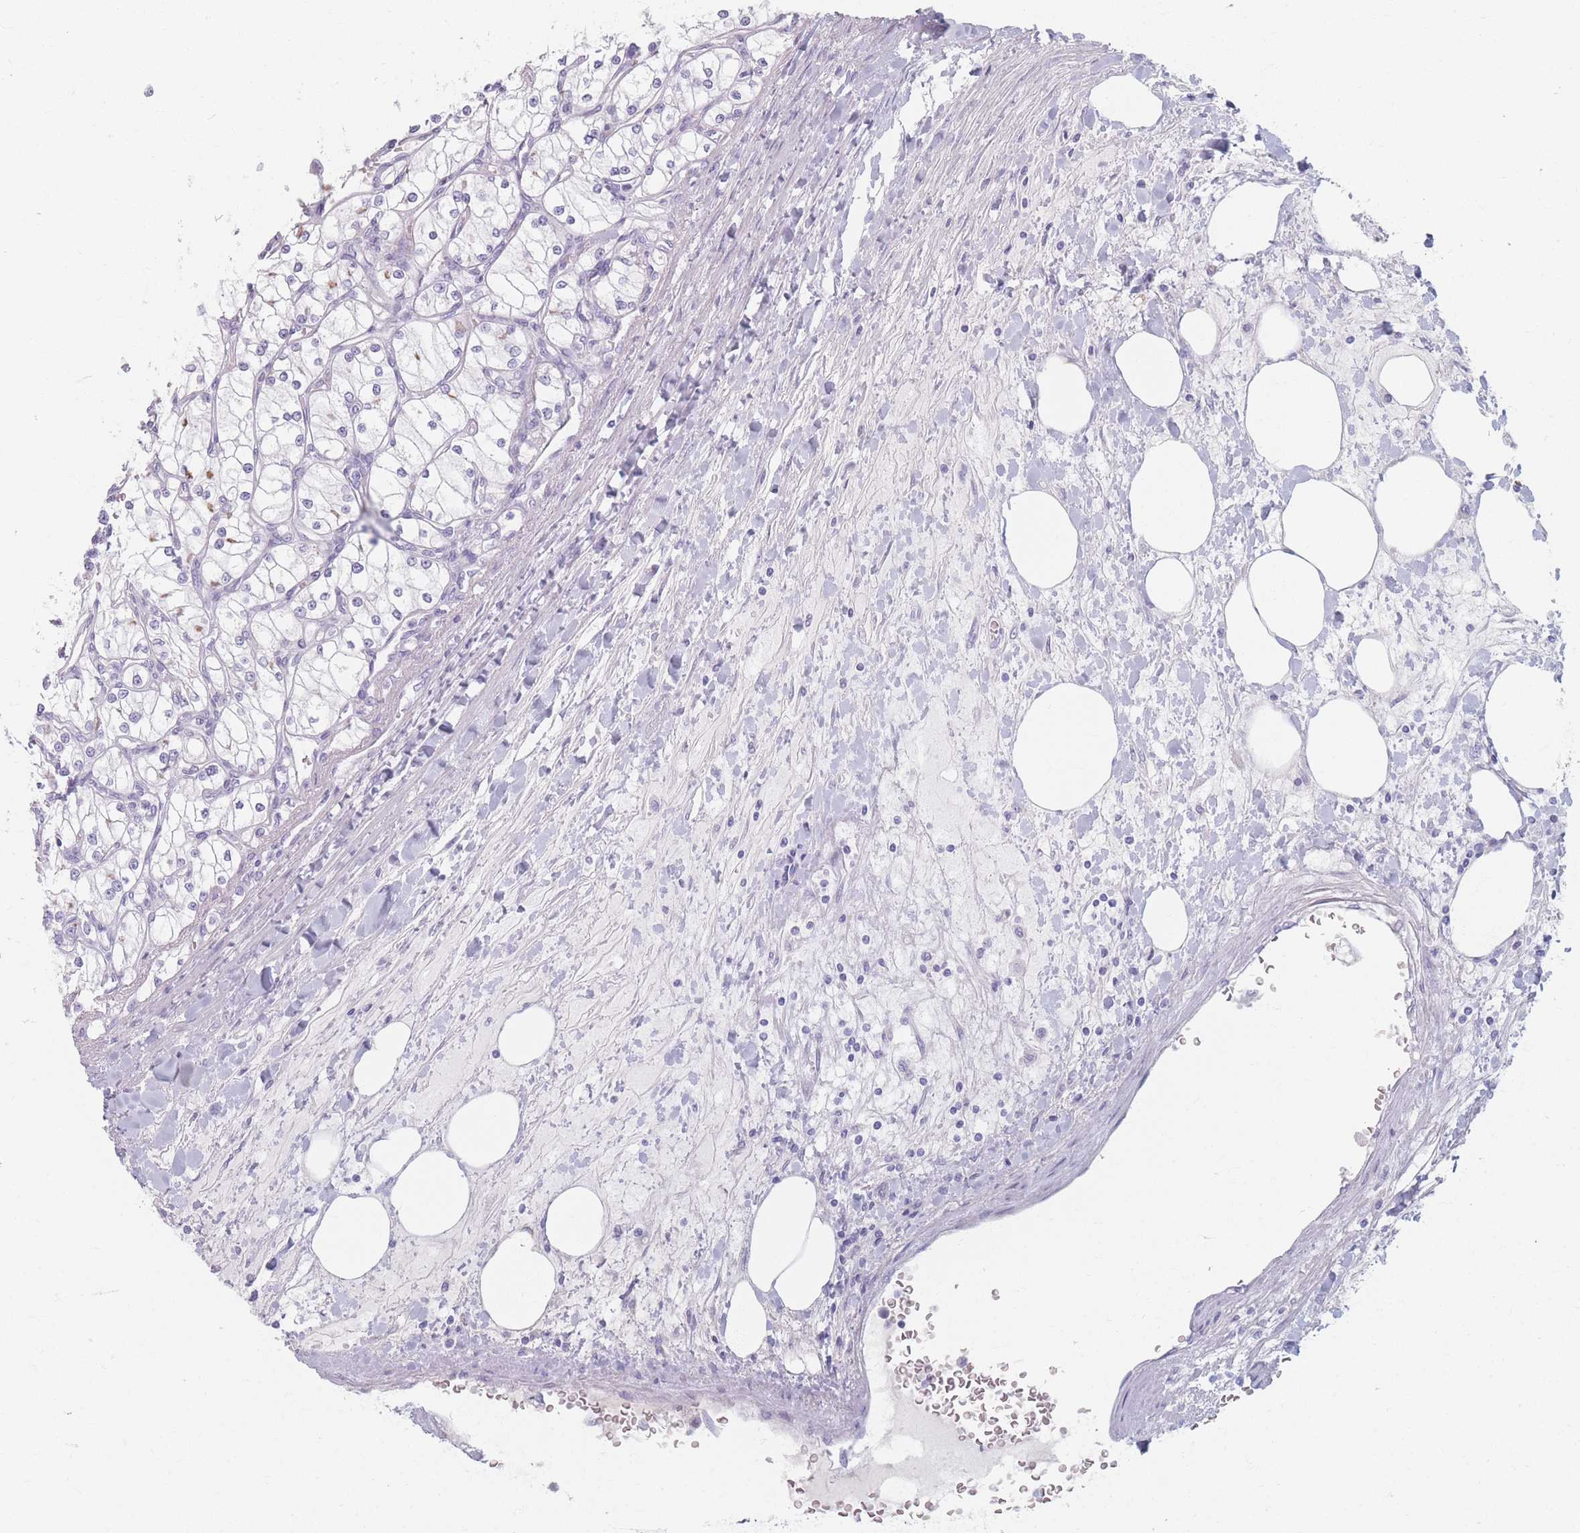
{"staining": {"intensity": "negative", "quantity": "none", "location": "none"}, "tissue": "renal cancer", "cell_type": "Tumor cells", "image_type": "cancer", "snomed": [{"axis": "morphology", "description": "Adenocarcinoma, NOS"}, {"axis": "topography", "description": "Kidney"}], "caption": "Immunohistochemical staining of renal cancer (adenocarcinoma) shows no significant staining in tumor cells.", "gene": "PIGM", "patient": {"sex": "male", "age": 80}}